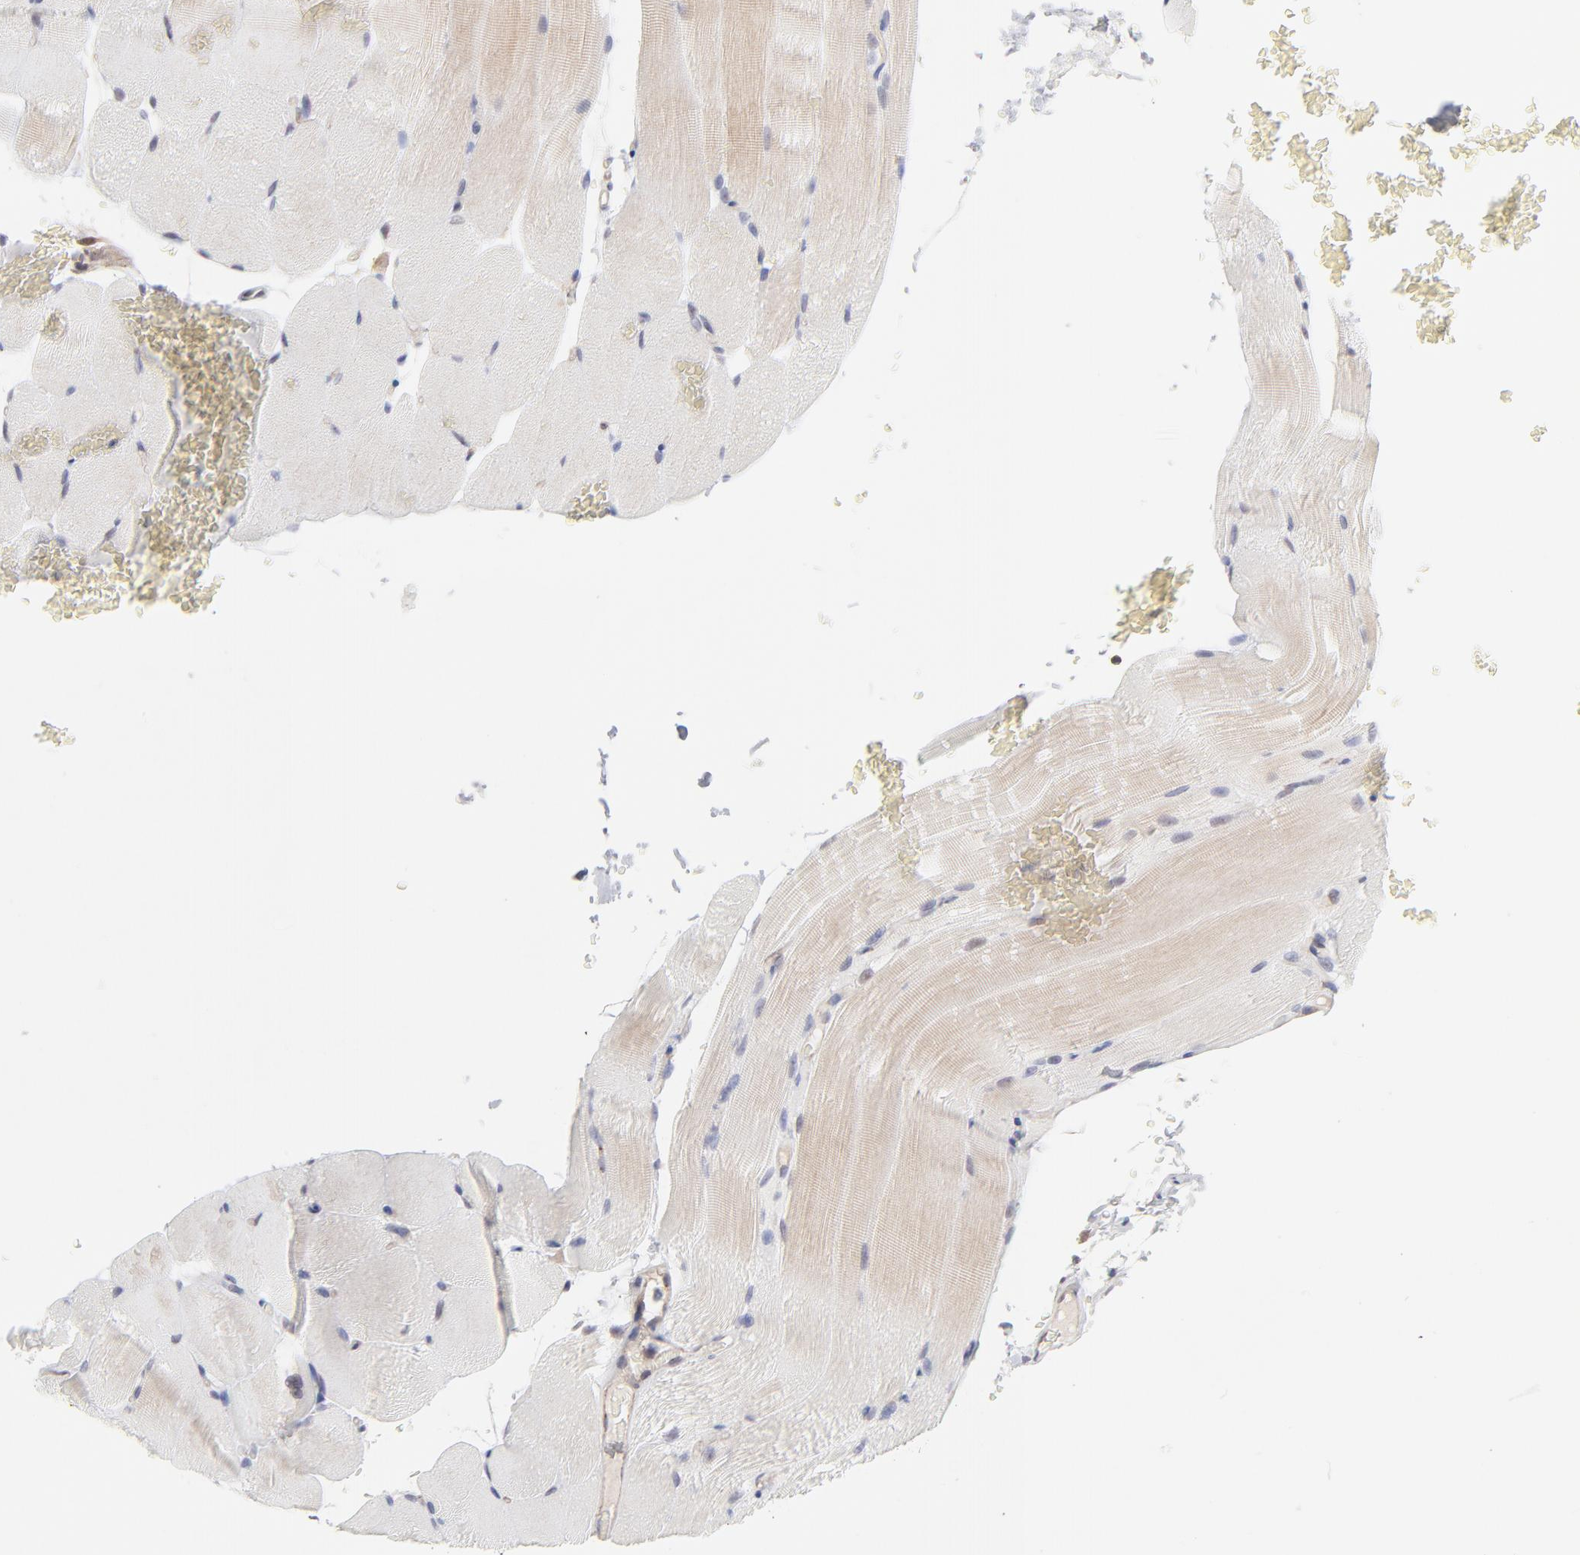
{"staining": {"intensity": "weak", "quantity": "<25%", "location": "cytoplasmic/membranous"}, "tissue": "skeletal muscle", "cell_type": "Myocytes", "image_type": "normal", "snomed": [{"axis": "morphology", "description": "Normal tissue, NOS"}, {"axis": "topography", "description": "Skeletal muscle"}], "caption": "High power microscopy micrograph of an immunohistochemistry (IHC) micrograph of normal skeletal muscle, revealing no significant expression in myocytes.", "gene": "NBN", "patient": {"sex": "female", "age": 37}}